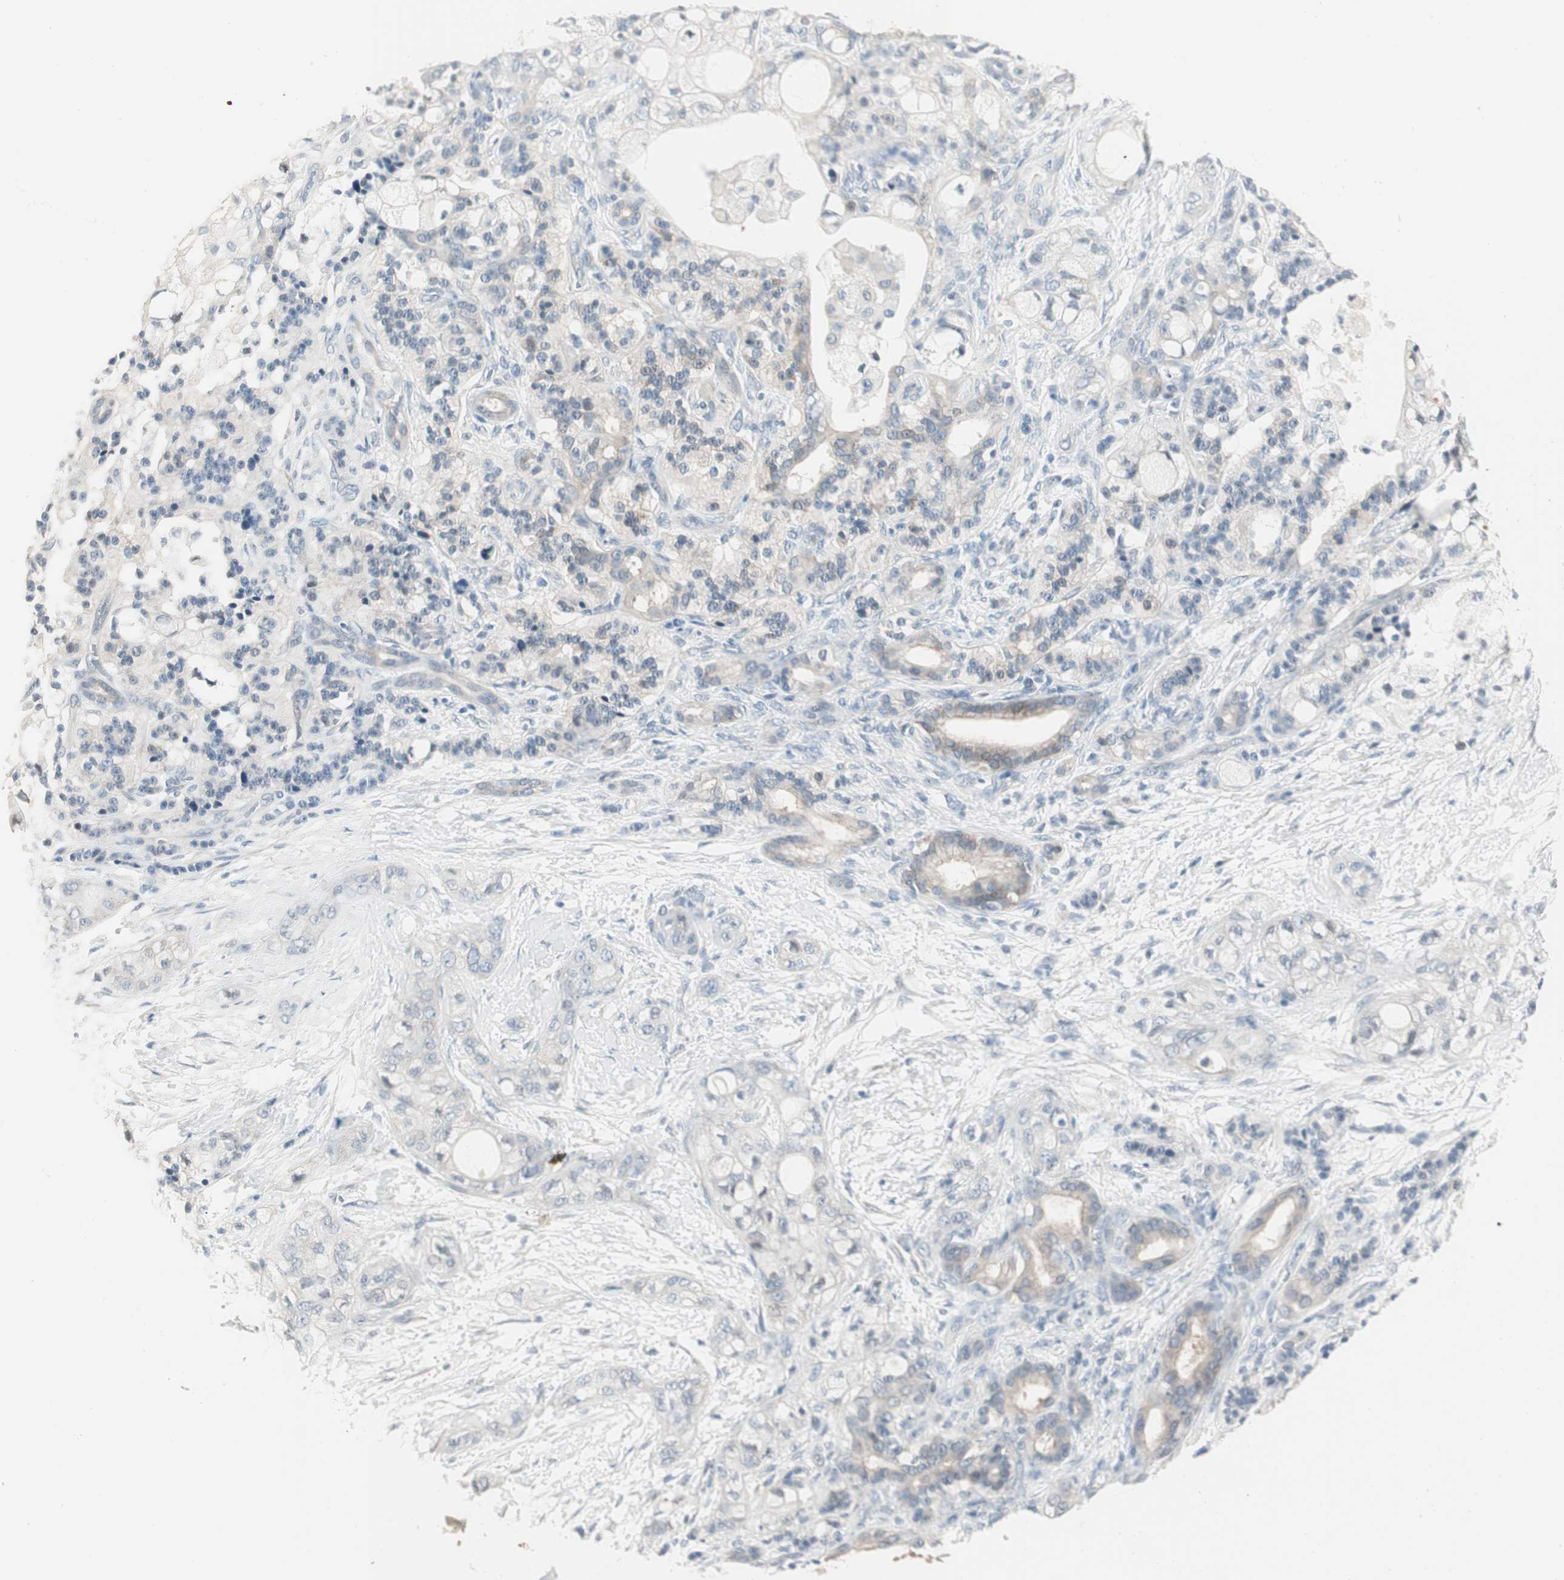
{"staining": {"intensity": "weak", "quantity": "25%-75%", "location": "cytoplasmic/membranous"}, "tissue": "pancreatic cancer", "cell_type": "Tumor cells", "image_type": "cancer", "snomed": [{"axis": "morphology", "description": "Adenocarcinoma, NOS"}, {"axis": "topography", "description": "Pancreas"}], "caption": "Immunohistochemical staining of human pancreatic adenocarcinoma shows low levels of weak cytoplasmic/membranous protein positivity in about 25%-75% of tumor cells.", "gene": "PDZK1", "patient": {"sex": "male", "age": 70}}